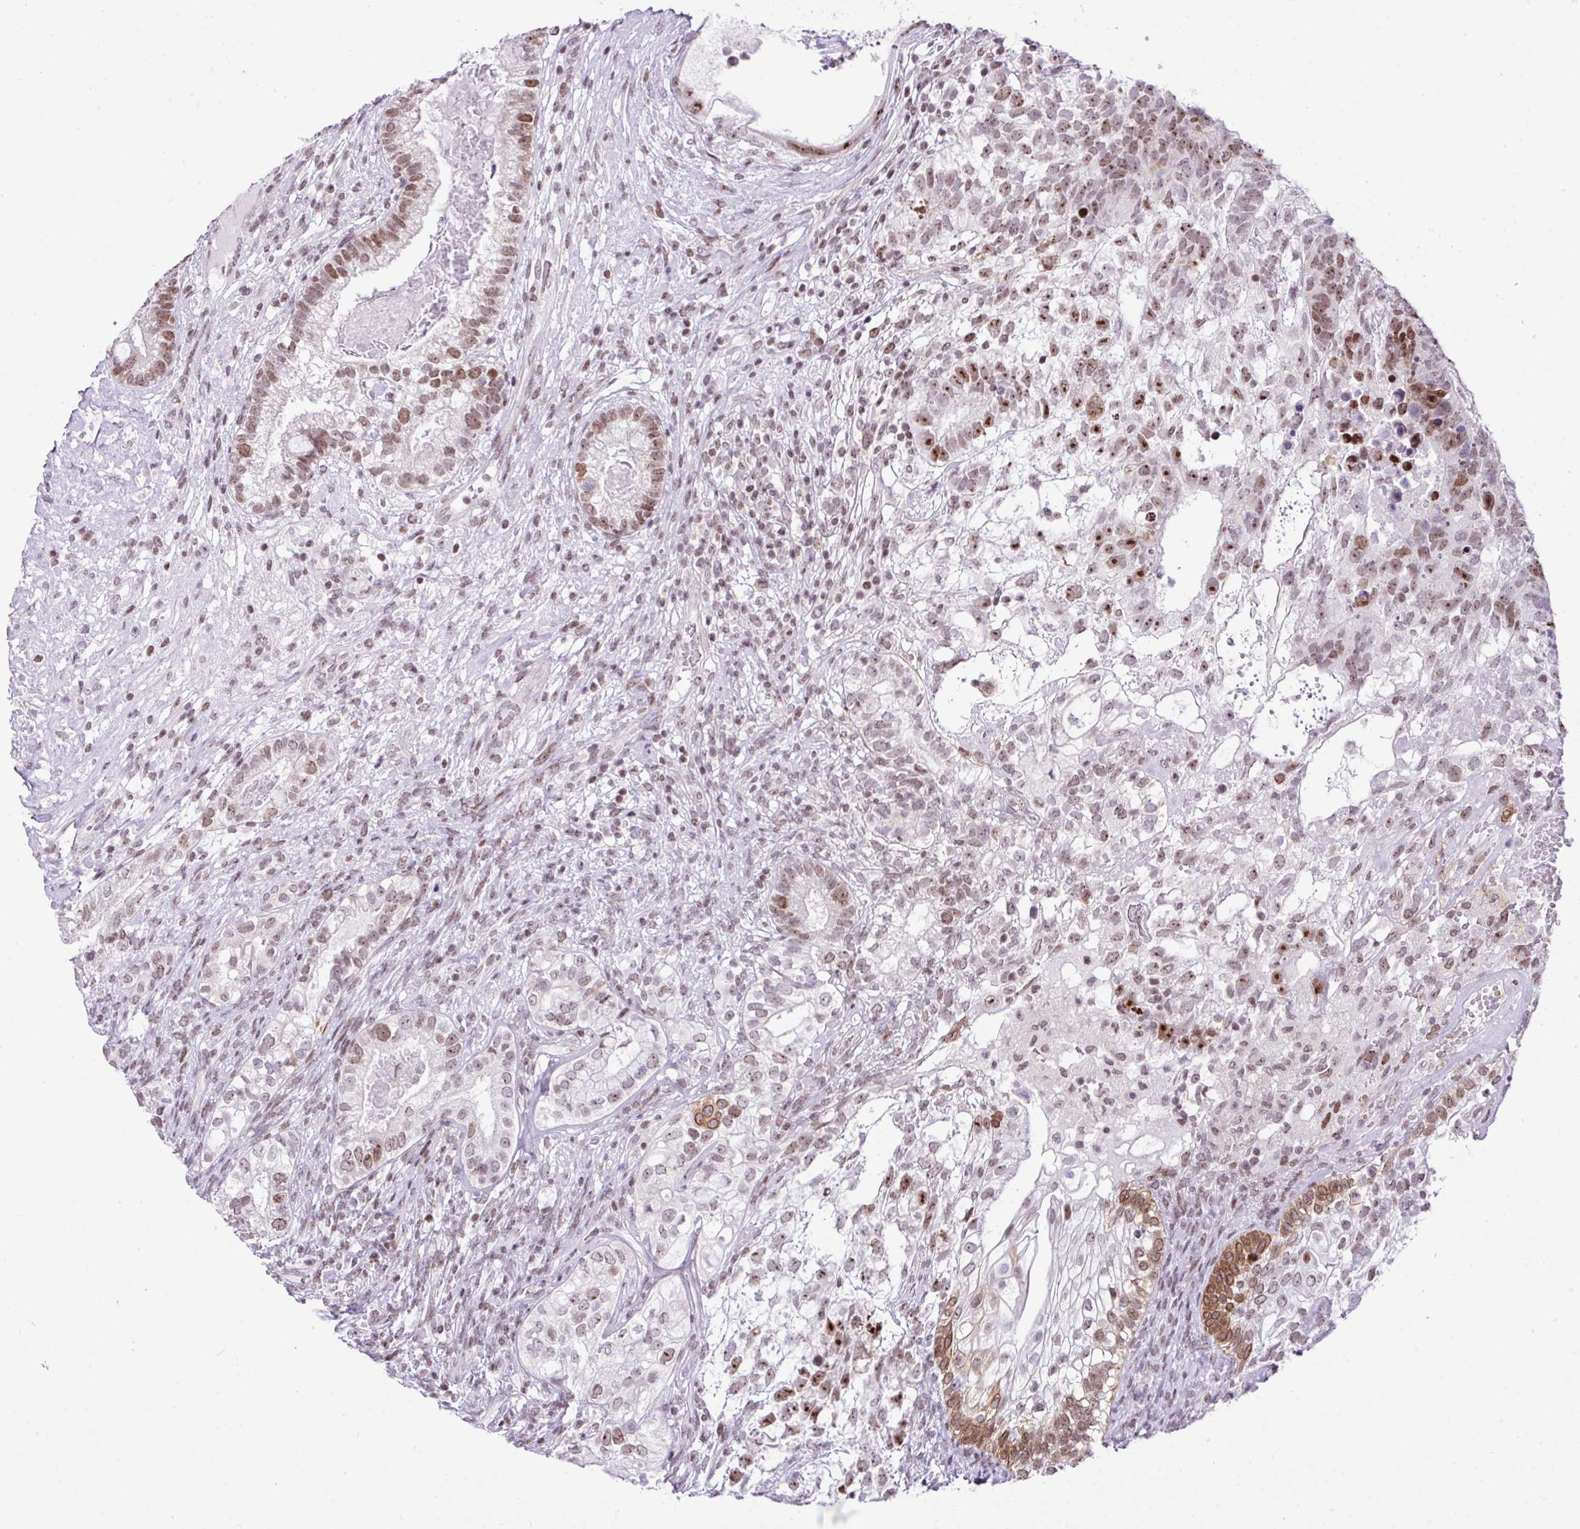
{"staining": {"intensity": "moderate", "quantity": "25%-75%", "location": "cytoplasmic/membranous,nuclear"}, "tissue": "testis cancer", "cell_type": "Tumor cells", "image_type": "cancer", "snomed": [{"axis": "morphology", "description": "Seminoma, NOS"}, {"axis": "morphology", "description": "Carcinoma, Embryonal, NOS"}, {"axis": "topography", "description": "Testis"}], "caption": "Moderate cytoplasmic/membranous and nuclear staining for a protein is identified in about 25%-75% of tumor cells of embryonal carcinoma (testis) using immunohistochemistry.", "gene": "CCDC137", "patient": {"sex": "male", "age": 41}}